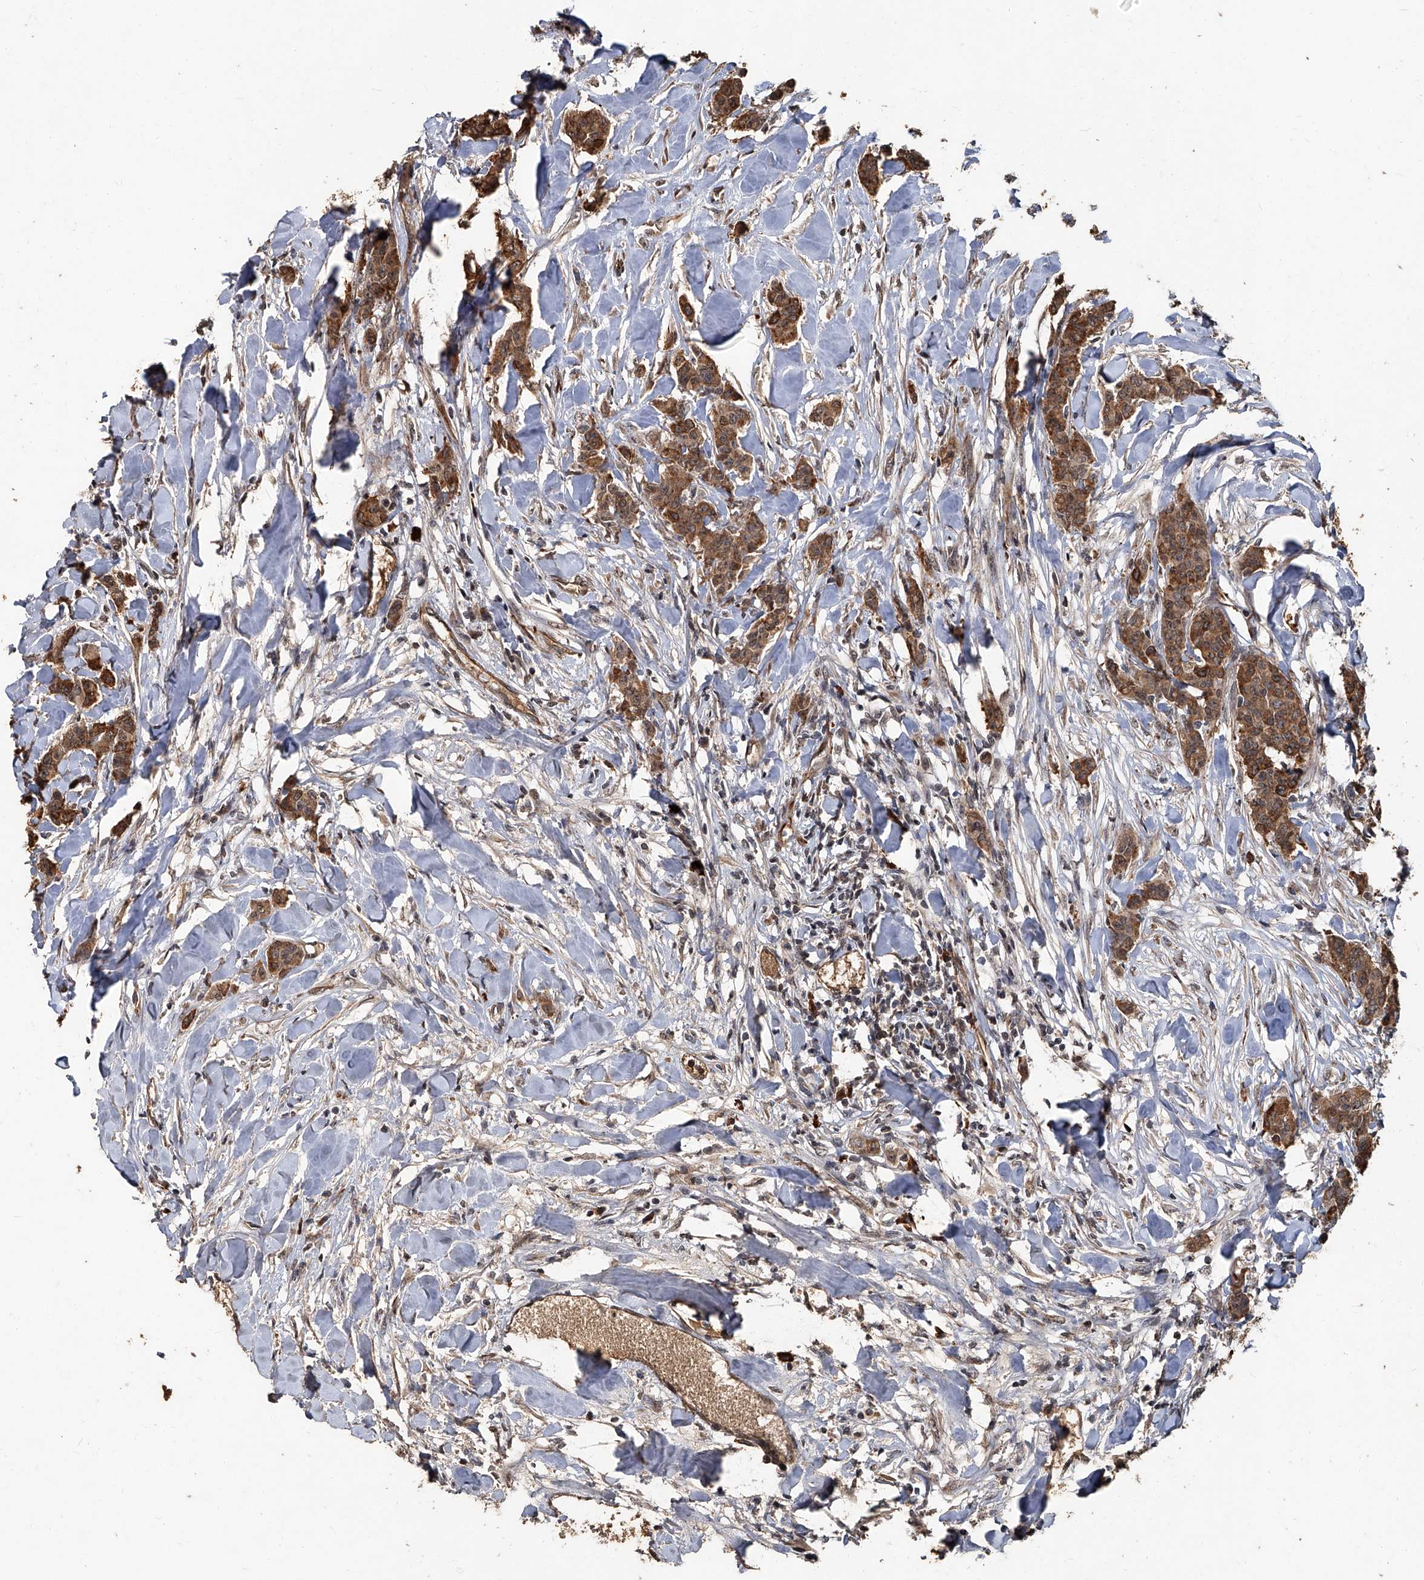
{"staining": {"intensity": "moderate", "quantity": ">75%", "location": "cytoplasmic/membranous"}, "tissue": "breast cancer", "cell_type": "Tumor cells", "image_type": "cancer", "snomed": [{"axis": "morphology", "description": "Duct carcinoma"}, {"axis": "topography", "description": "Breast"}], "caption": "Immunohistochemical staining of breast cancer demonstrates moderate cytoplasmic/membranous protein positivity in approximately >75% of tumor cells. The staining is performed using DAB (3,3'-diaminobenzidine) brown chromogen to label protein expression. The nuclei are counter-stained blue using hematoxylin.", "gene": "GPR132", "patient": {"sex": "female", "age": 40}}